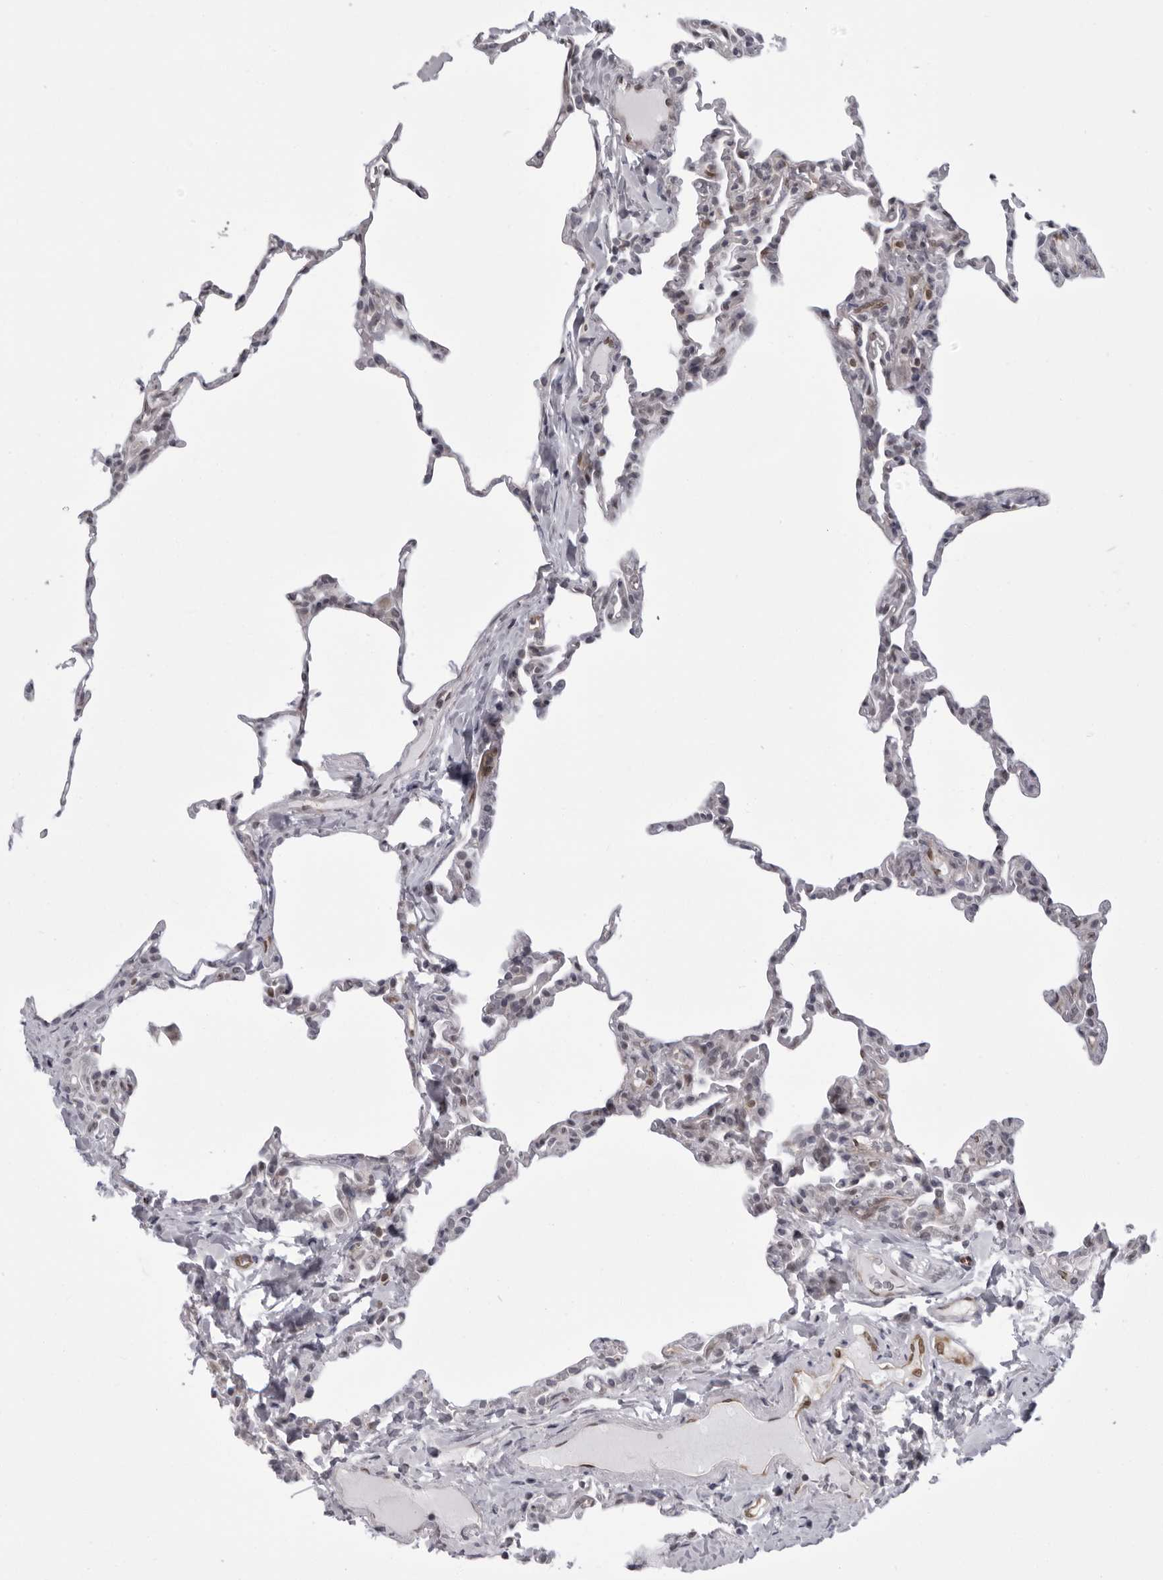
{"staining": {"intensity": "negative", "quantity": "none", "location": "none"}, "tissue": "lung", "cell_type": "Alveolar cells", "image_type": "normal", "snomed": [{"axis": "morphology", "description": "Normal tissue, NOS"}, {"axis": "topography", "description": "Lung"}], "caption": "Immunohistochemical staining of unremarkable human lung displays no significant positivity in alveolar cells. The staining was performed using DAB (3,3'-diaminobenzidine) to visualize the protein expression in brown, while the nuclei were stained in blue with hematoxylin (Magnification: 20x).", "gene": "MAPK12", "patient": {"sex": "male", "age": 20}}